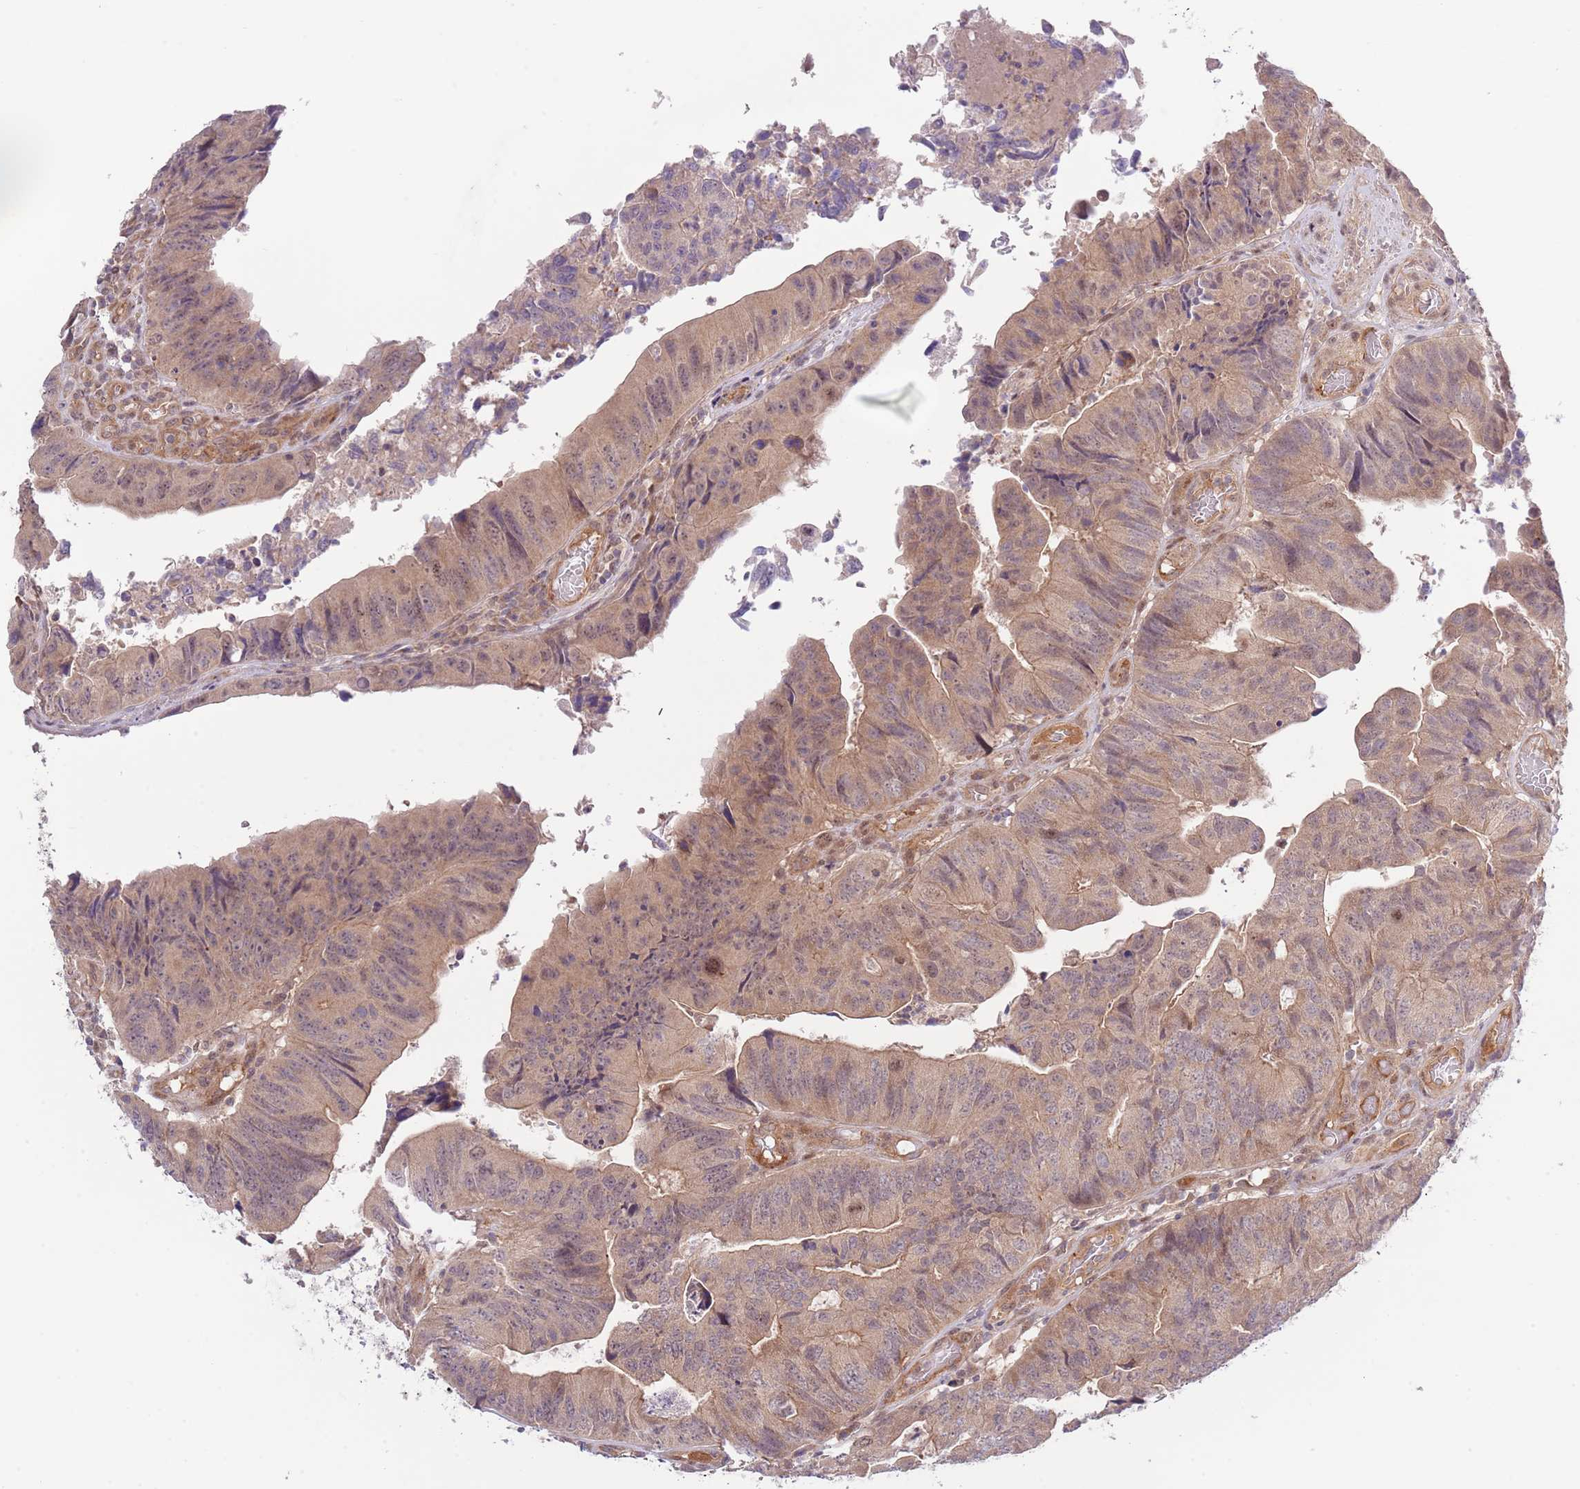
{"staining": {"intensity": "weak", "quantity": "25%-75%", "location": "cytoplasmic/membranous"}, "tissue": "colorectal cancer", "cell_type": "Tumor cells", "image_type": "cancer", "snomed": [{"axis": "morphology", "description": "Adenocarcinoma, NOS"}, {"axis": "topography", "description": "Colon"}], "caption": "Human colorectal cancer (adenocarcinoma) stained for a protein (brown) exhibits weak cytoplasmic/membranous positive expression in approximately 25%-75% of tumor cells.", "gene": "PRR16", "patient": {"sex": "female", "age": 67}}